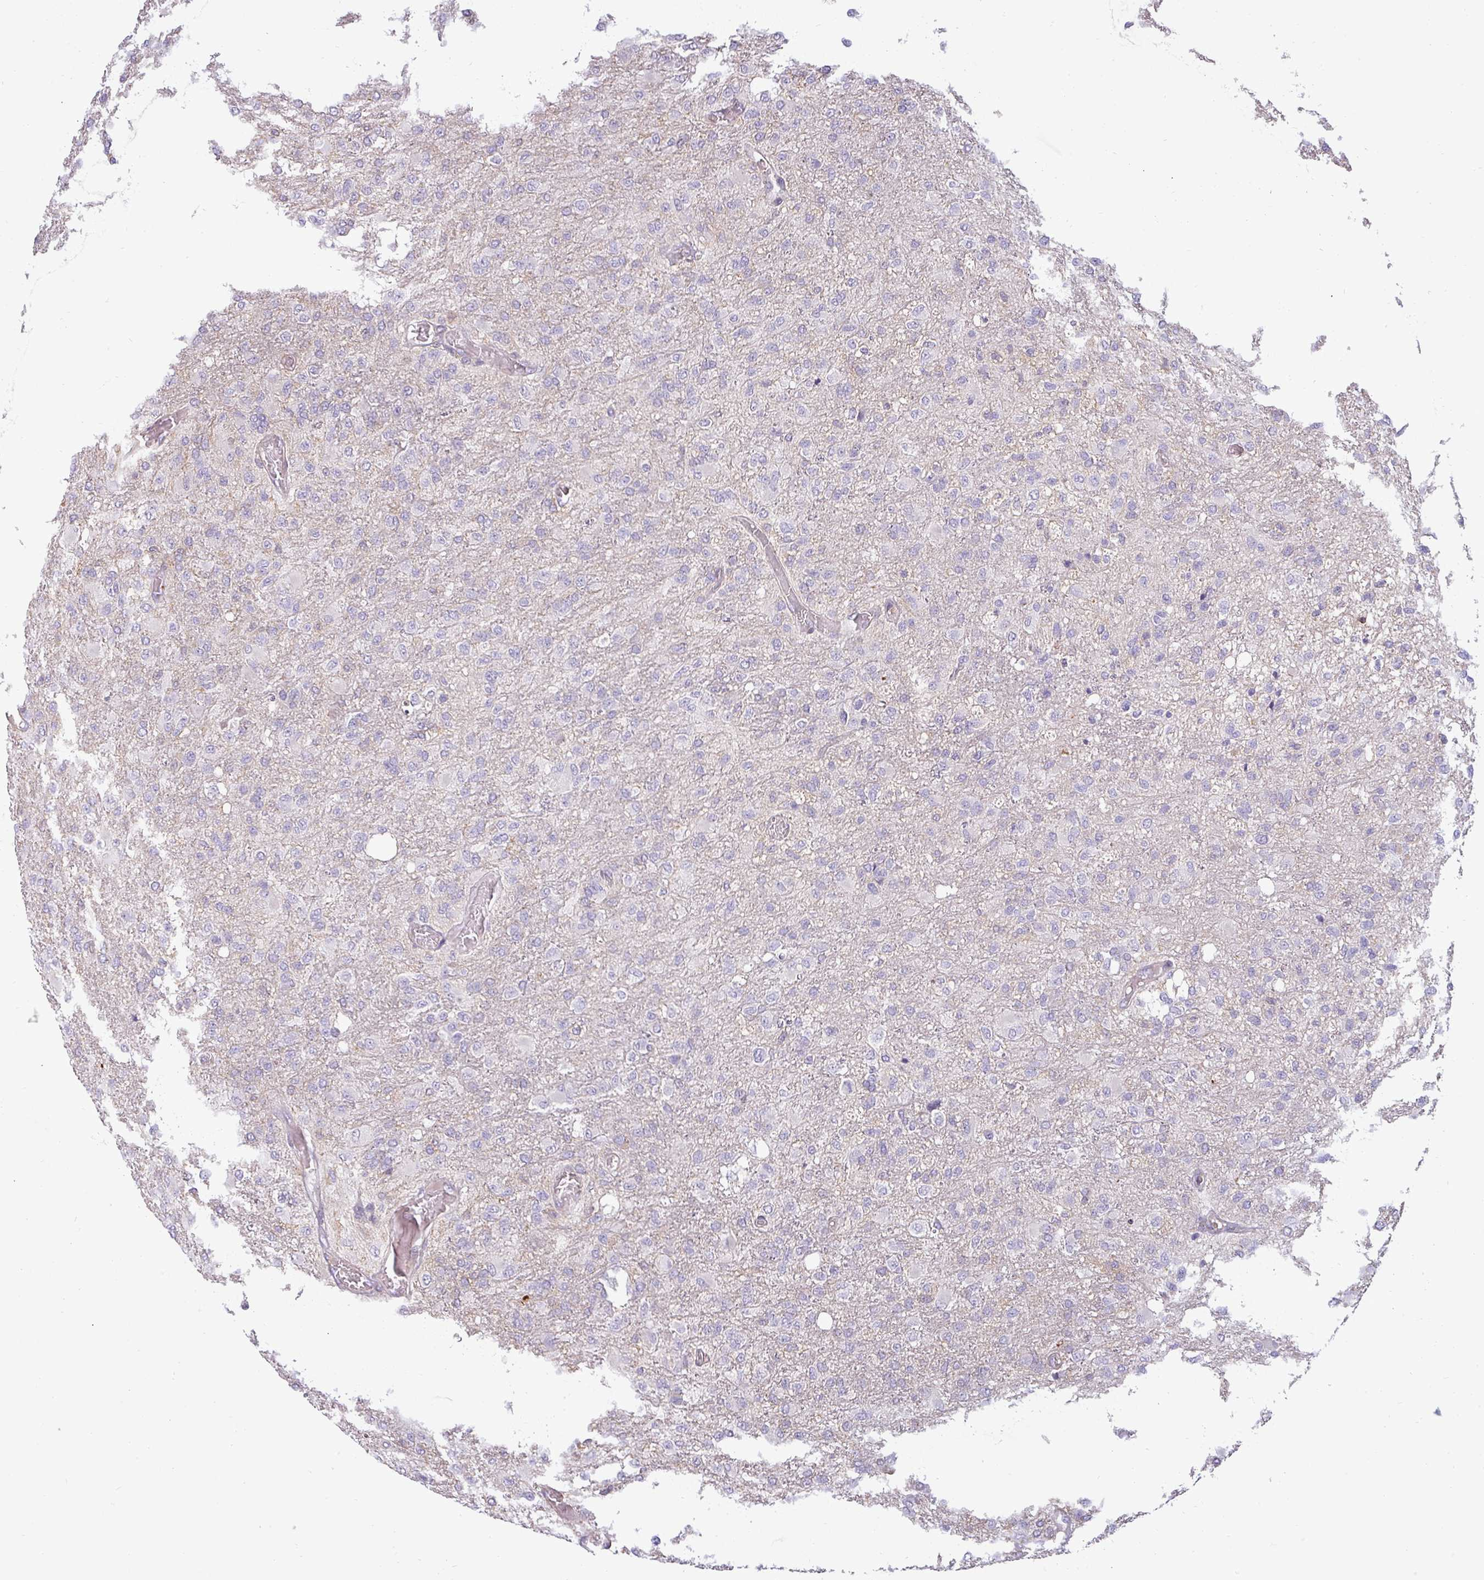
{"staining": {"intensity": "negative", "quantity": "none", "location": "none"}, "tissue": "glioma", "cell_type": "Tumor cells", "image_type": "cancer", "snomed": [{"axis": "morphology", "description": "Glioma, malignant, High grade"}, {"axis": "topography", "description": "Brain"}], "caption": "Tumor cells show no significant staining in high-grade glioma (malignant).", "gene": "ZNF835", "patient": {"sex": "female", "age": 74}}